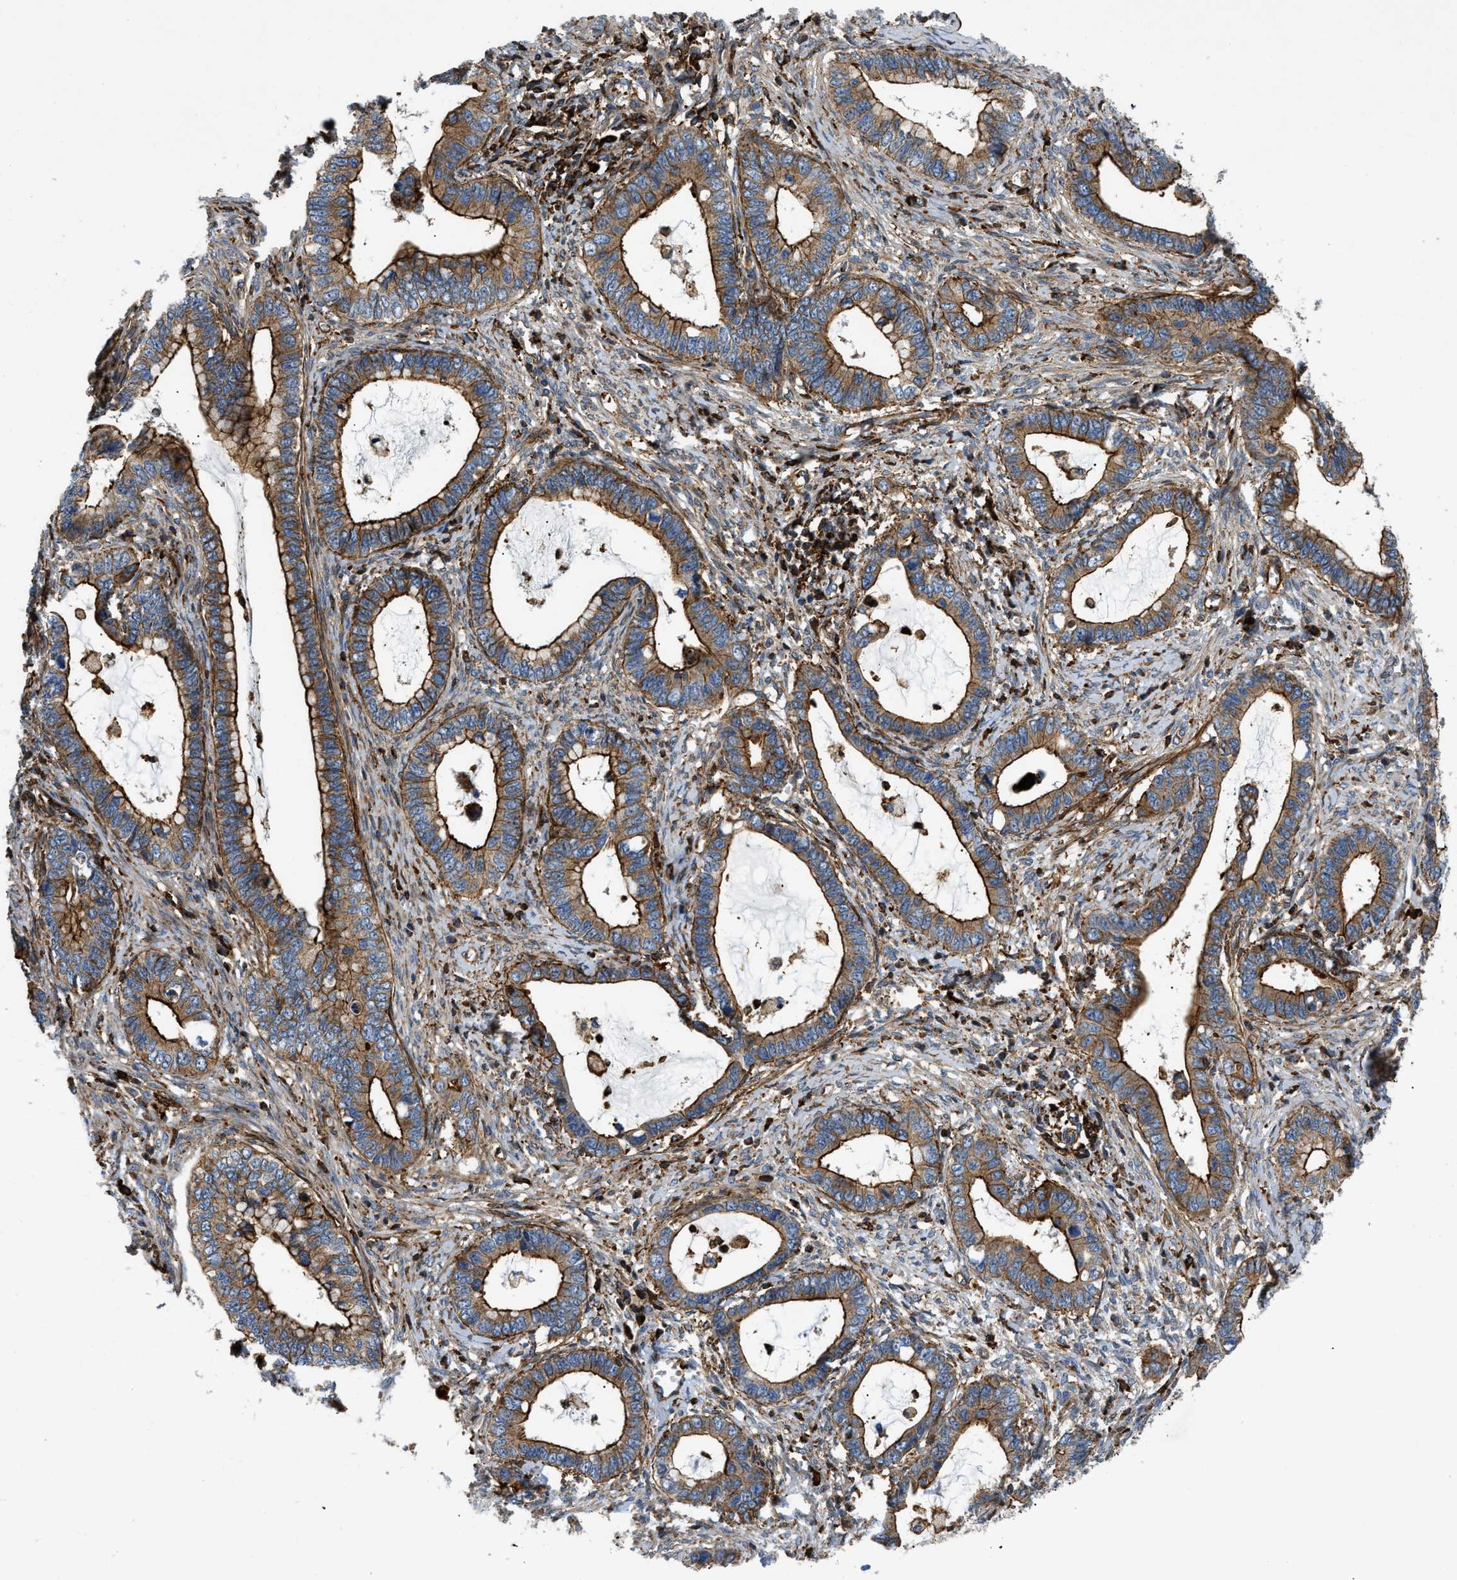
{"staining": {"intensity": "moderate", "quantity": ">75%", "location": "cytoplasmic/membranous"}, "tissue": "cervical cancer", "cell_type": "Tumor cells", "image_type": "cancer", "snomed": [{"axis": "morphology", "description": "Adenocarcinoma, NOS"}, {"axis": "topography", "description": "Cervix"}], "caption": "Brown immunohistochemical staining in cervical adenocarcinoma exhibits moderate cytoplasmic/membranous positivity in approximately >75% of tumor cells.", "gene": "DHODH", "patient": {"sex": "female", "age": 44}}